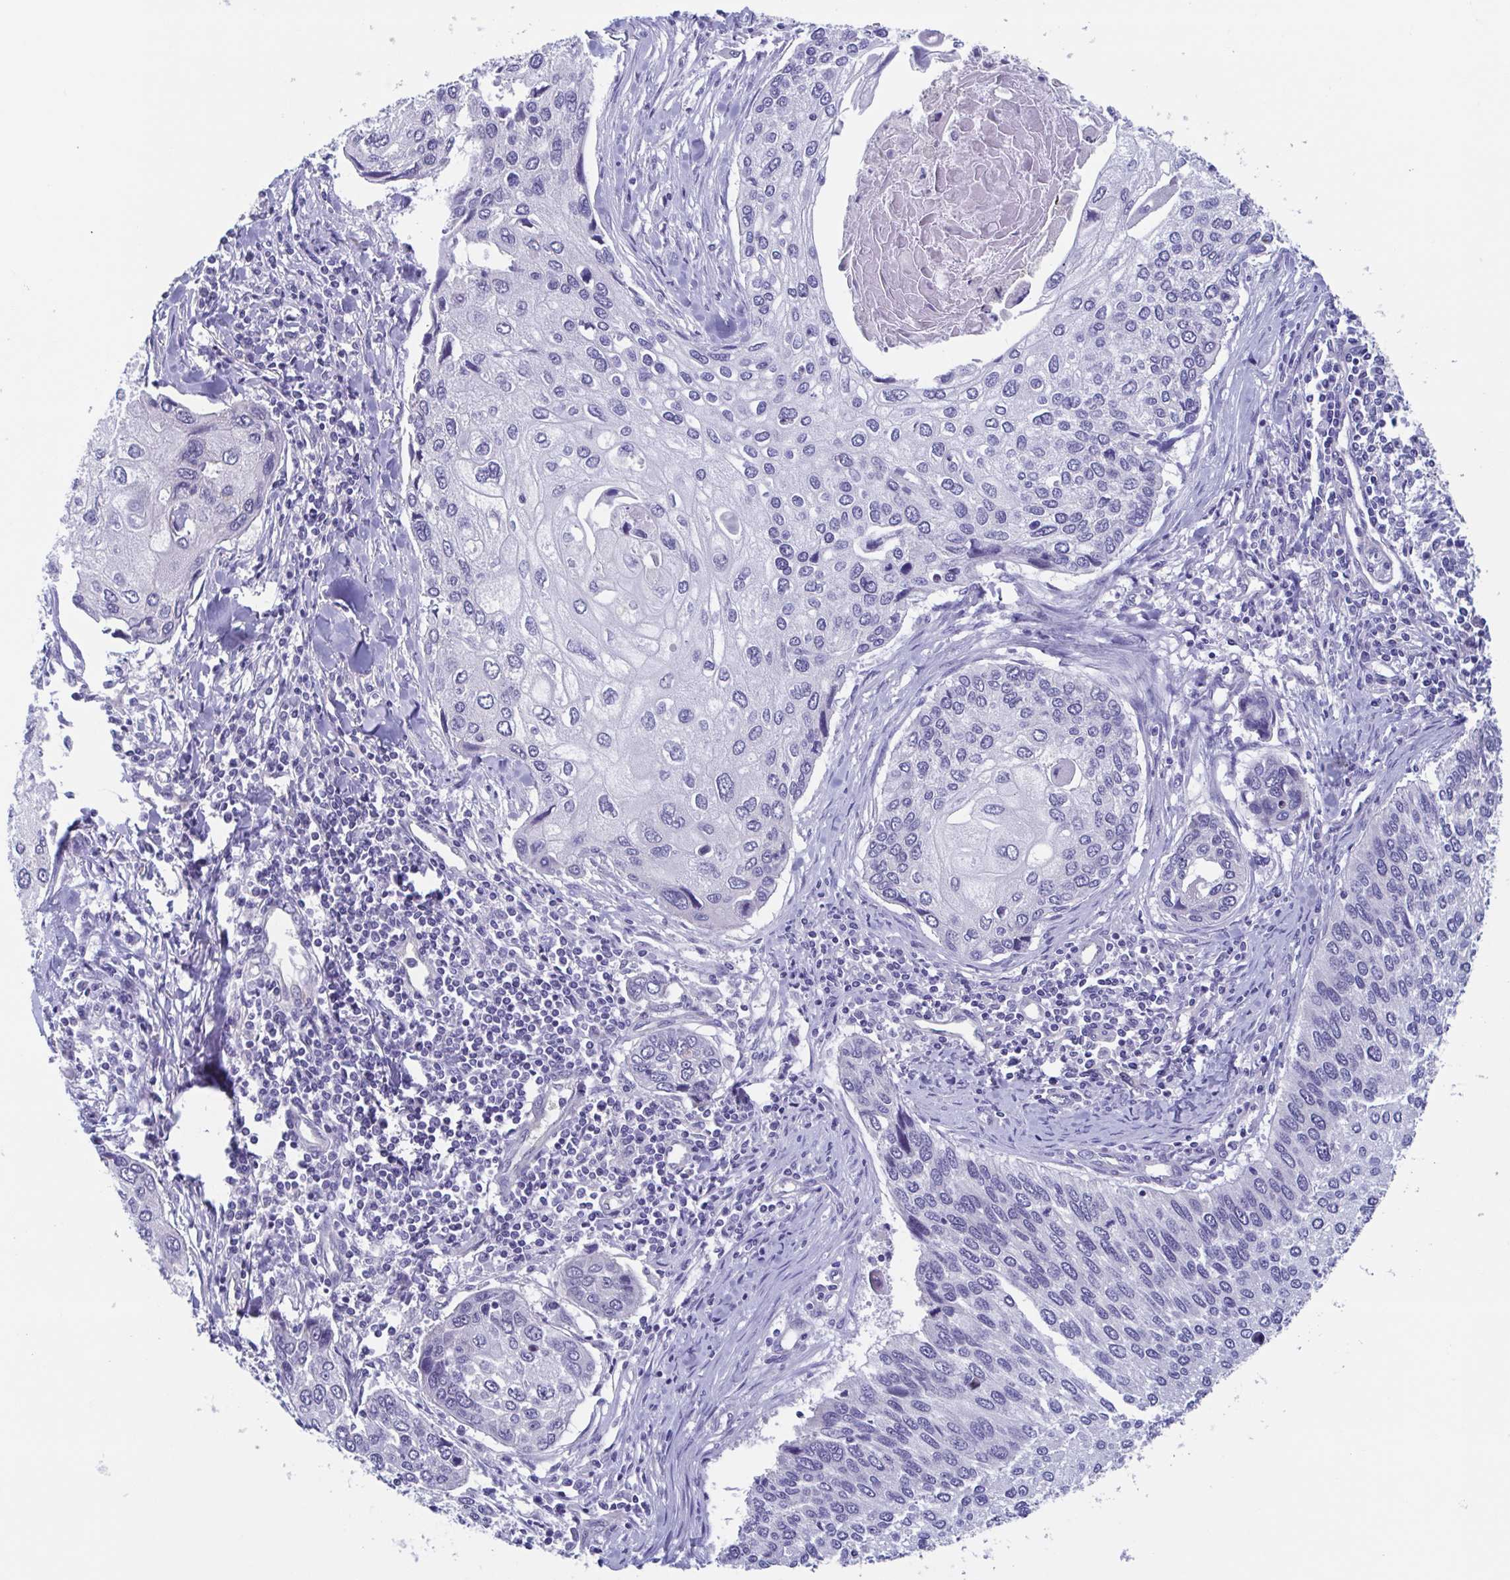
{"staining": {"intensity": "negative", "quantity": "none", "location": "none"}, "tissue": "lung cancer", "cell_type": "Tumor cells", "image_type": "cancer", "snomed": [{"axis": "morphology", "description": "Squamous cell carcinoma, NOS"}, {"axis": "morphology", "description": "Squamous cell carcinoma, metastatic, NOS"}, {"axis": "topography", "description": "Lung"}], "caption": "Immunohistochemistry micrograph of lung cancer stained for a protein (brown), which demonstrates no positivity in tumor cells.", "gene": "TEX12", "patient": {"sex": "male", "age": 63}}